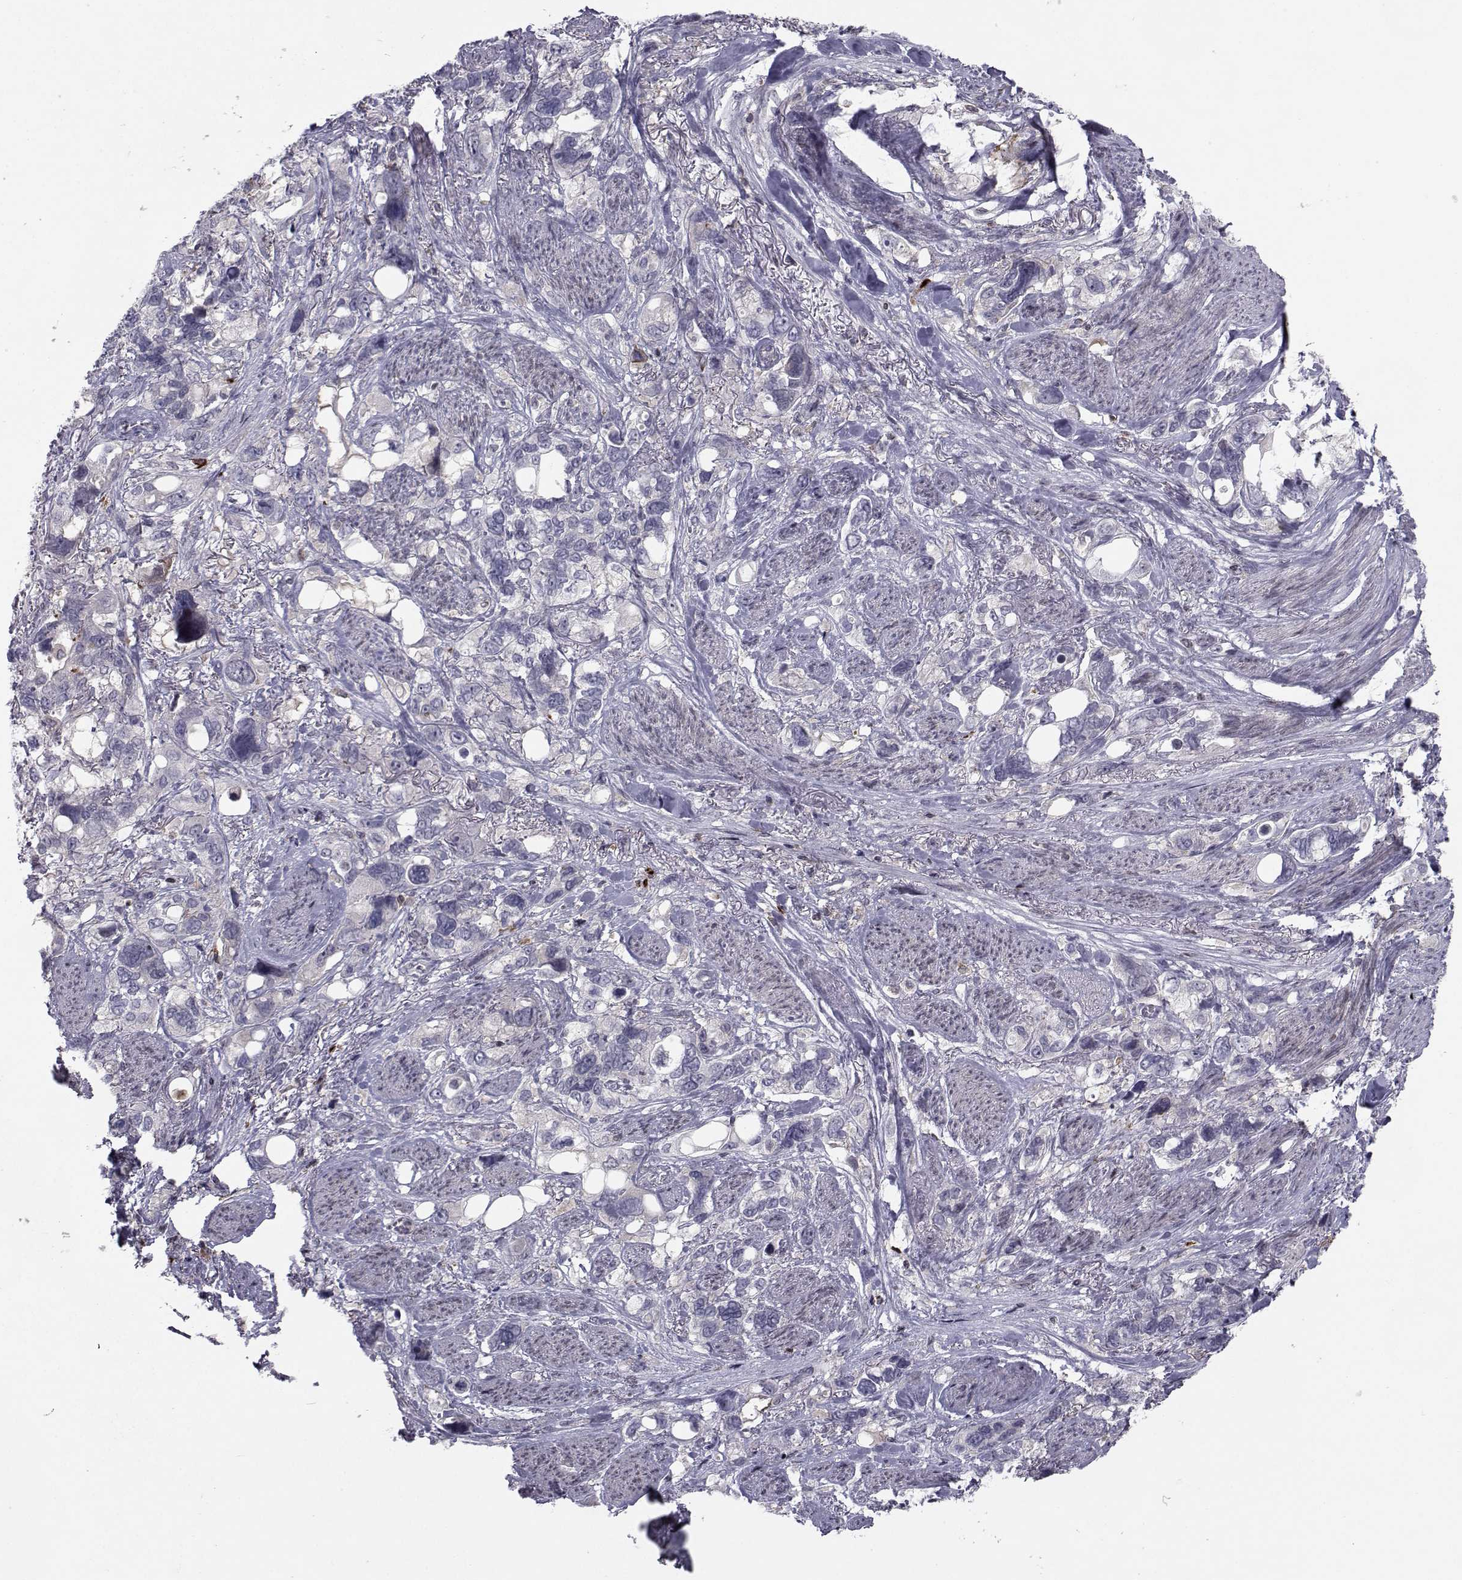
{"staining": {"intensity": "negative", "quantity": "none", "location": "none"}, "tissue": "stomach cancer", "cell_type": "Tumor cells", "image_type": "cancer", "snomed": [{"axis": "morphology", "description": "Adenocarcinoma, NOS"}, {"axis": "topography", "description": "Stomach, upper"}], "caption": "Immunohistochemistry of human stomach adenocarcinoma demonstrates no staining in tumor cells.", "gene": "PCP4L1", "patient": {"sex": "female", "age": 81}}